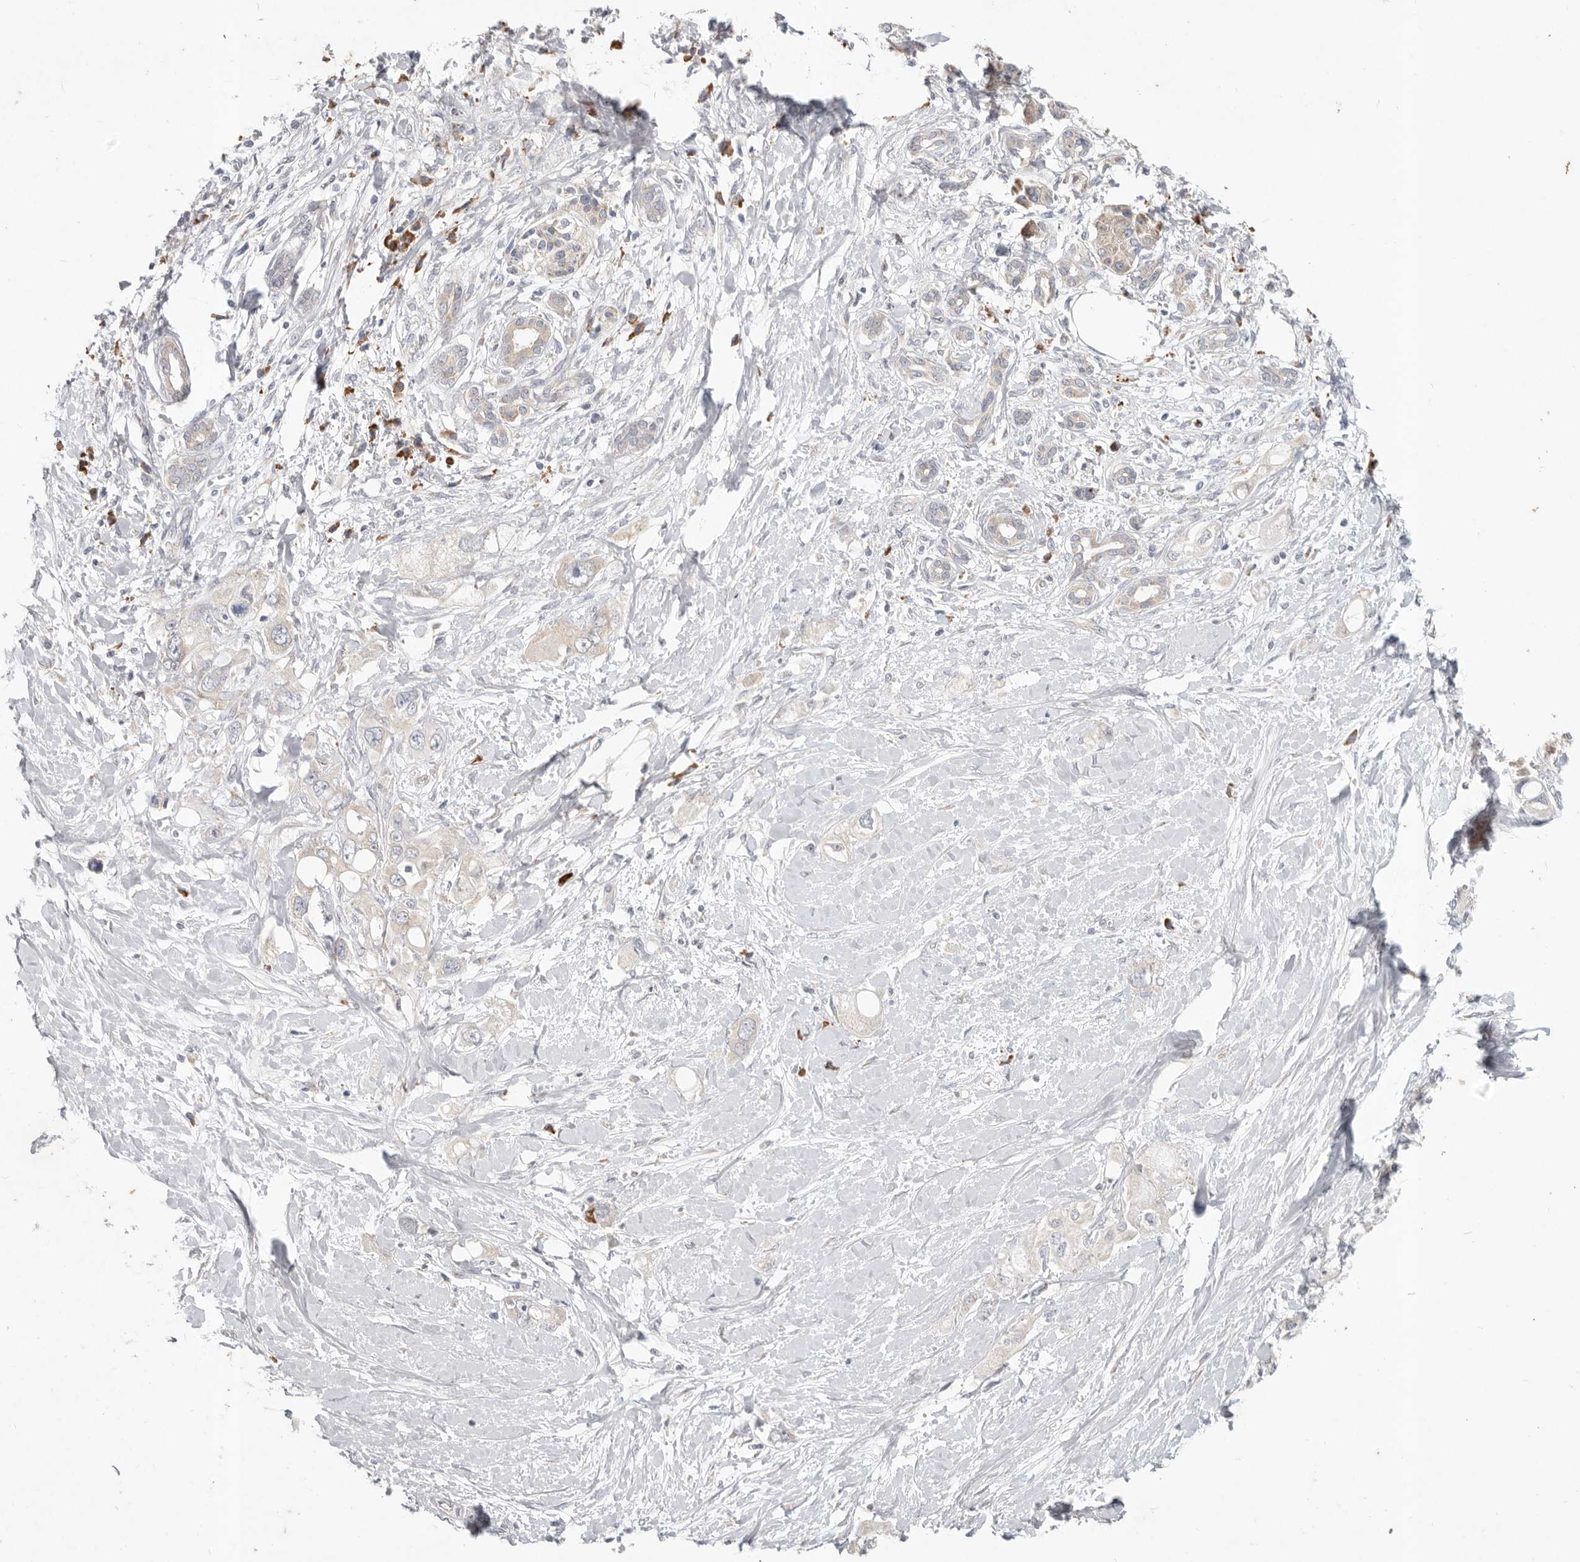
{"staining": {"intensity": "negative", "quantity": "none", "location": "none"}, "tissue": "pancreatic cancer", "cell_type": "Tumor cells", "image_type": "cancer", "snomed": [{"axis": "morphology", "description": "Adenocarcinoma, NOS"}, {"axis": "topography", "description": "Pancreas"}], "caption": "Immunohistochemistry histopathology image of pancreatic cancer (adenocarcinoma) stained for a protein (brown), which exhibits no positivity in tumor cells.", "gene": "WDR77", "patient": {"sex": "female", "age": 56}}